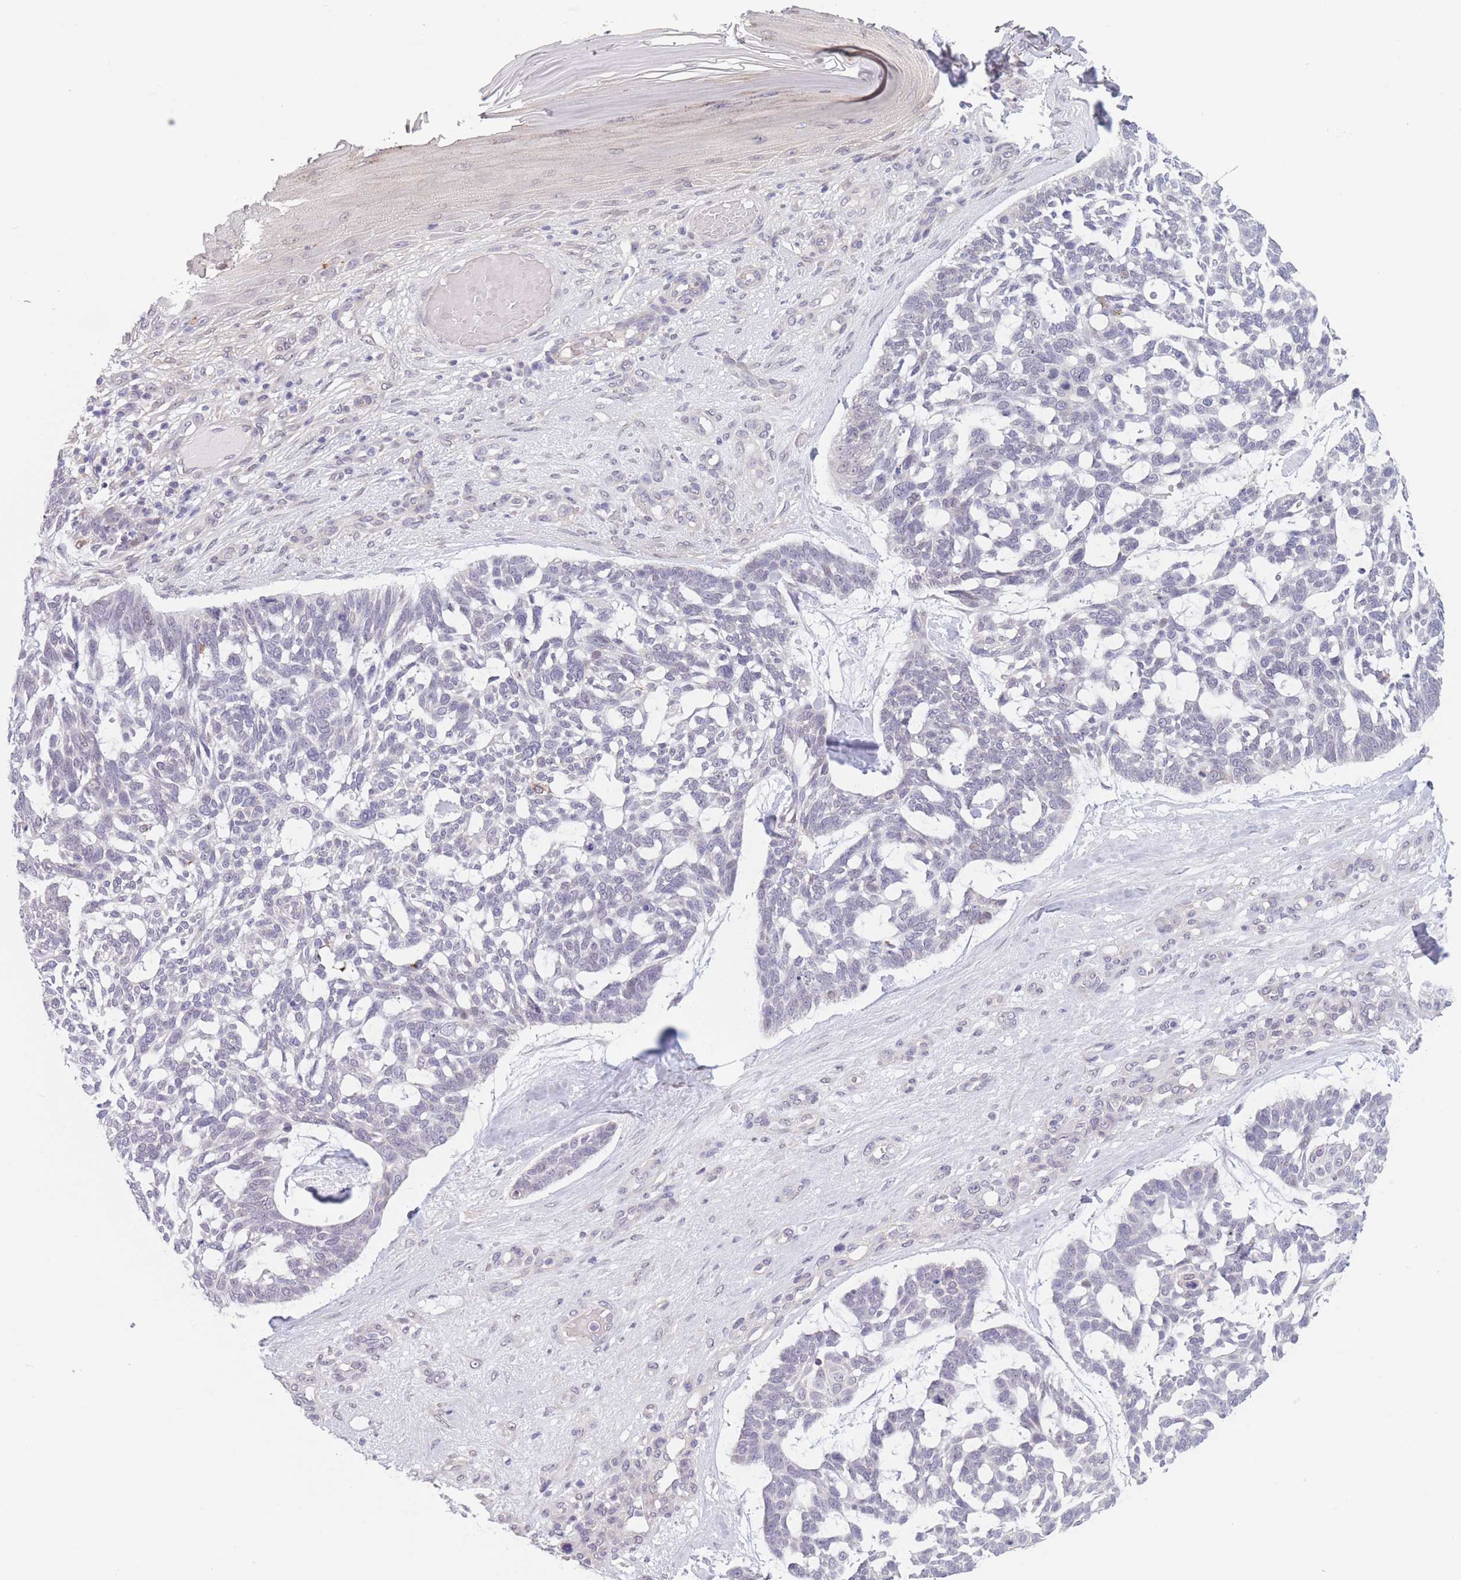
{"staining": {"intensity": "negative", "quantity": "none", "location": "none"}, "tissue": "skin cancer", "cell_type": "Tumor cells", "image_type": "cancer", "snomed": [{"axis": "morphology", "description": "Basal cell carcinoma"}, {"axis": "topography", "description": "Skin"}], "caption": "The image exhibits no significant staining in tumor cells of basal cell carcinoma (skin).", "gene": "PODXL", "patient": {"sex": "male", "age": 88}}